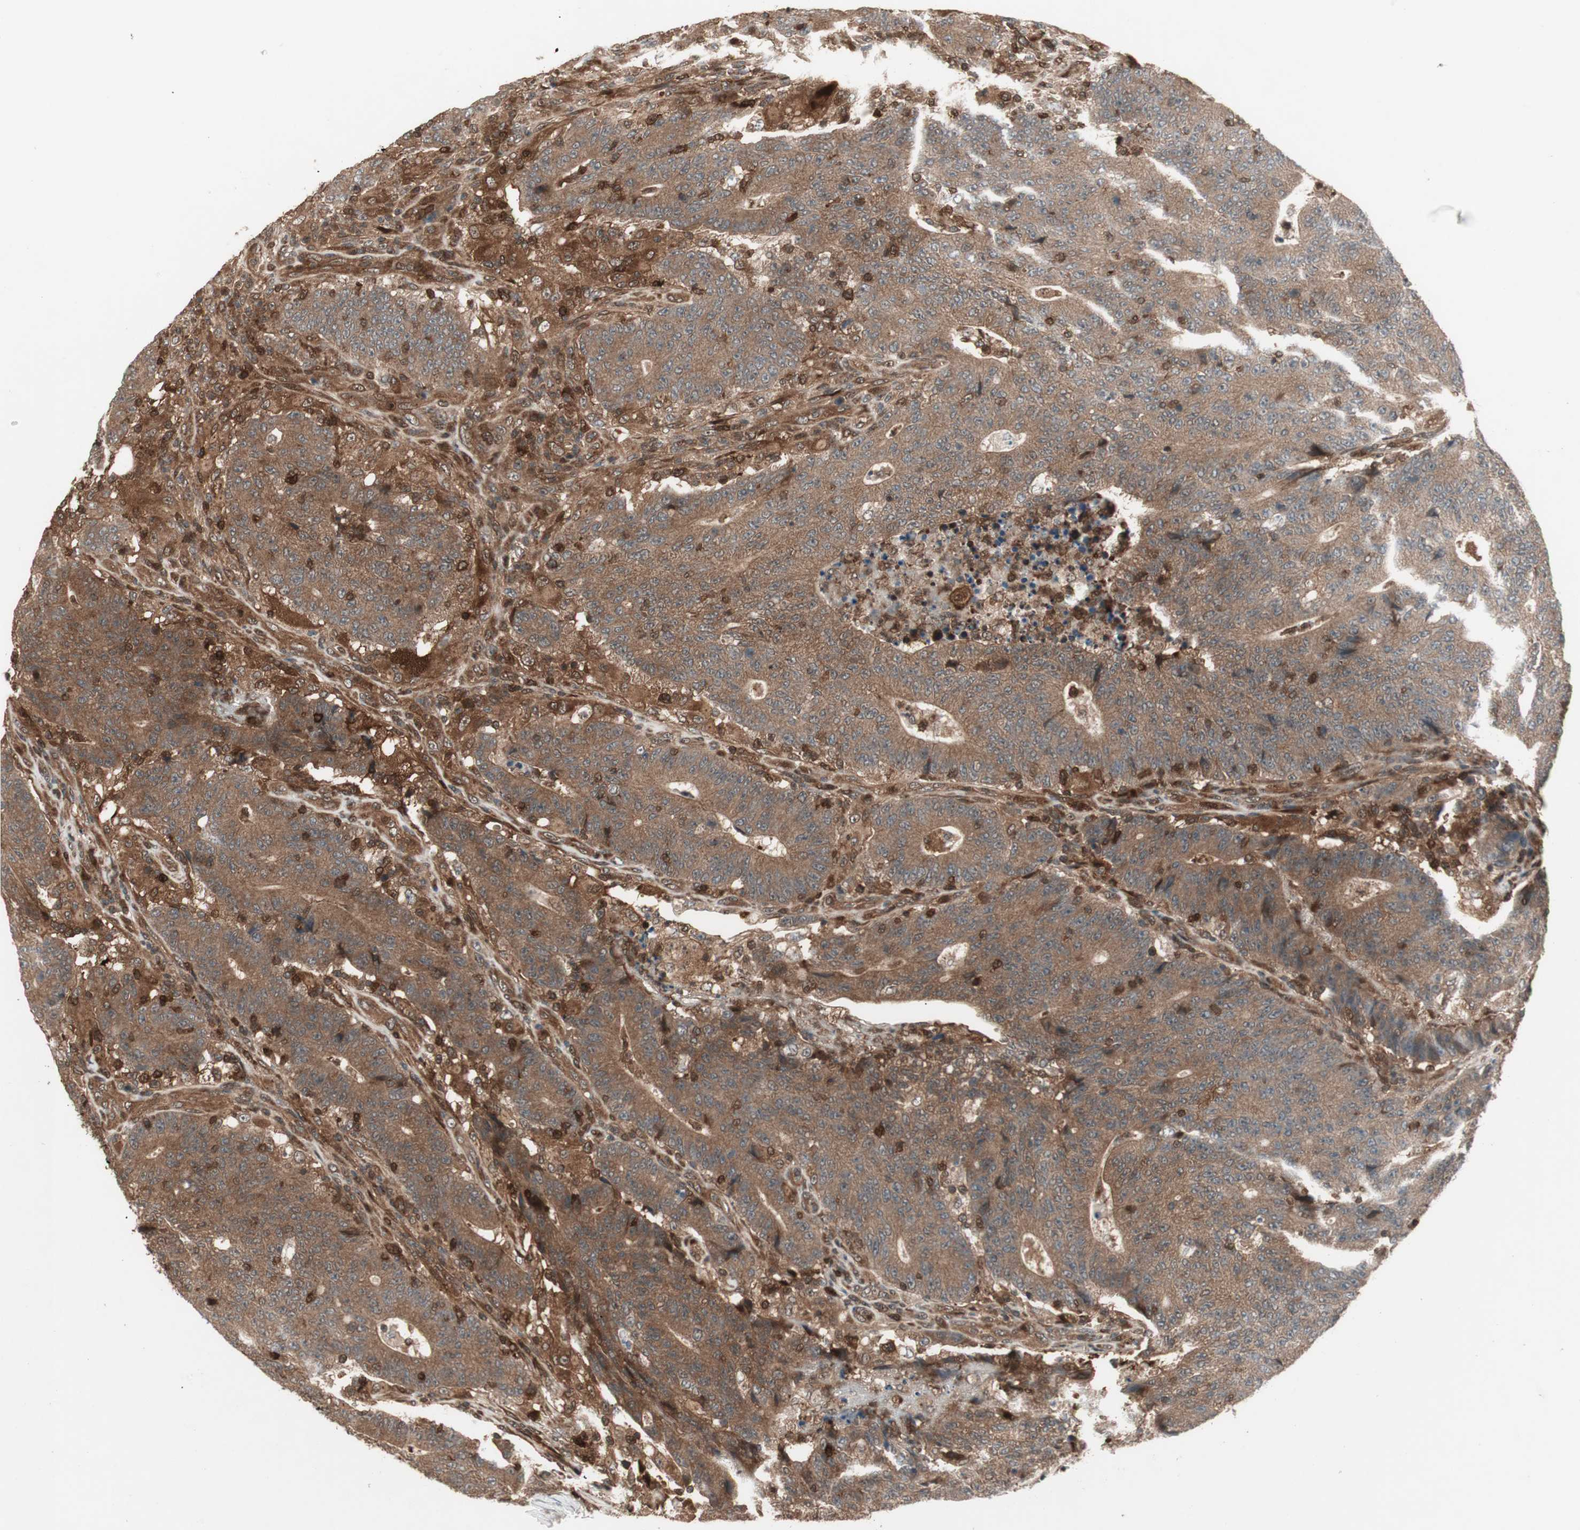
{"staining": {"intensity": "moderate", "quantity": ">75%", "location": "cytoplasmic/membranous"}, "tissue": "colorectal cancer", "cell_type": "Tumor cells", "image_type": "cancer", "snomed": [{"axis": "morphology", "description": "Normal tissue, NOS"}, {"axis": "morphology", "description": "Adenocarcinoma, NOS"}, {"axis": "topography", "description": "Colon"}], "caption": "Human colorectal adenocarcinoma stained with a protein marker demonstrates moderate staining in tumor cells.", "gene": "PRKG2", "patient": {"sex": "female", "age": 75}}